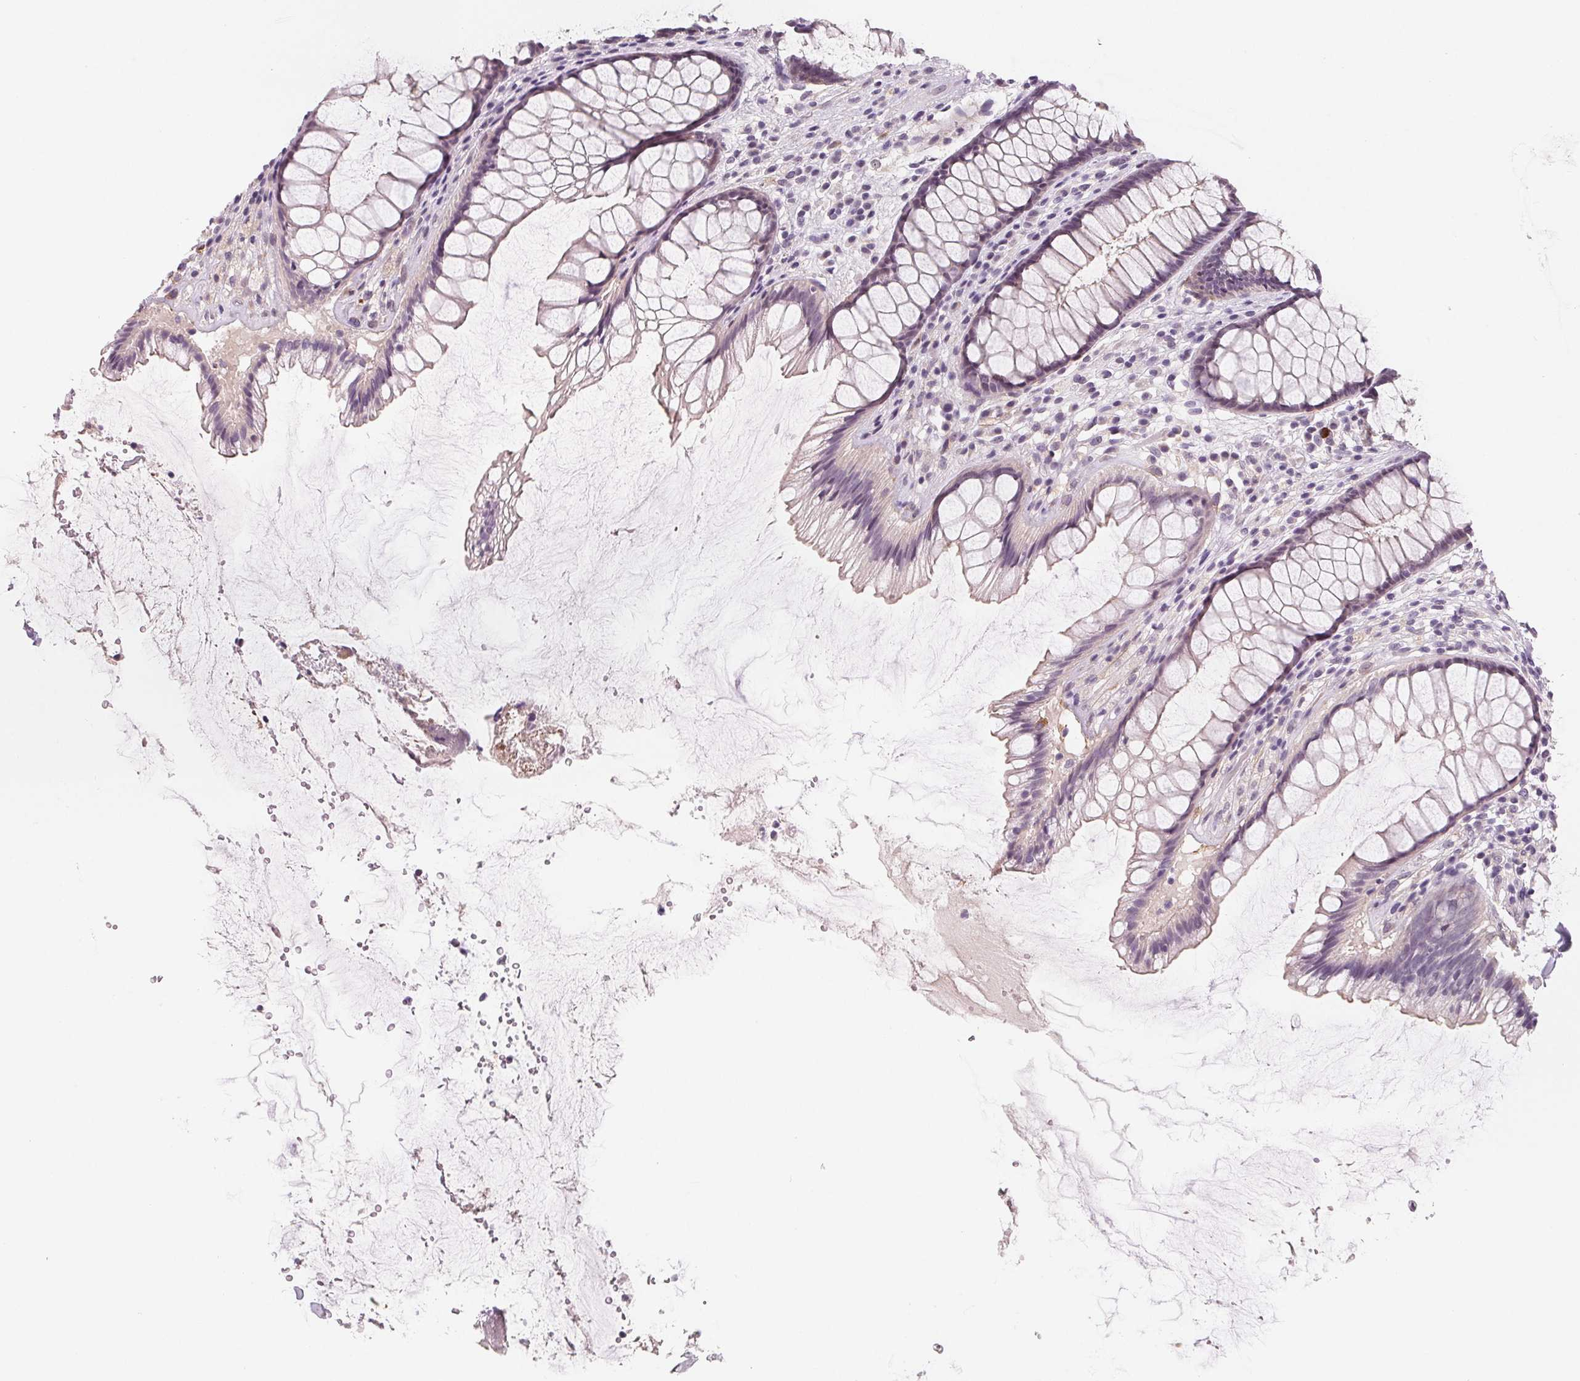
{"staining": {"intensity": "weak", "quantity": "<25%", "location": "cytoplasmic/membranous"}, "tissue": "rectum", "cell_type": "Glandular cells", "image_type": "normal", "snomed": [{"axis": "morphology", "description": "Normal tissue, NOS"}, {"axis": "topography", "description": "Rectum"}], "caption": "This image is of benign rectum stained with IHC to label a protein in brown with the nuclei are counter-stained blue. There is no expression in glandular cells.", "gene": "CFC1B", "patient": {"sex": "male", "age": 72}}